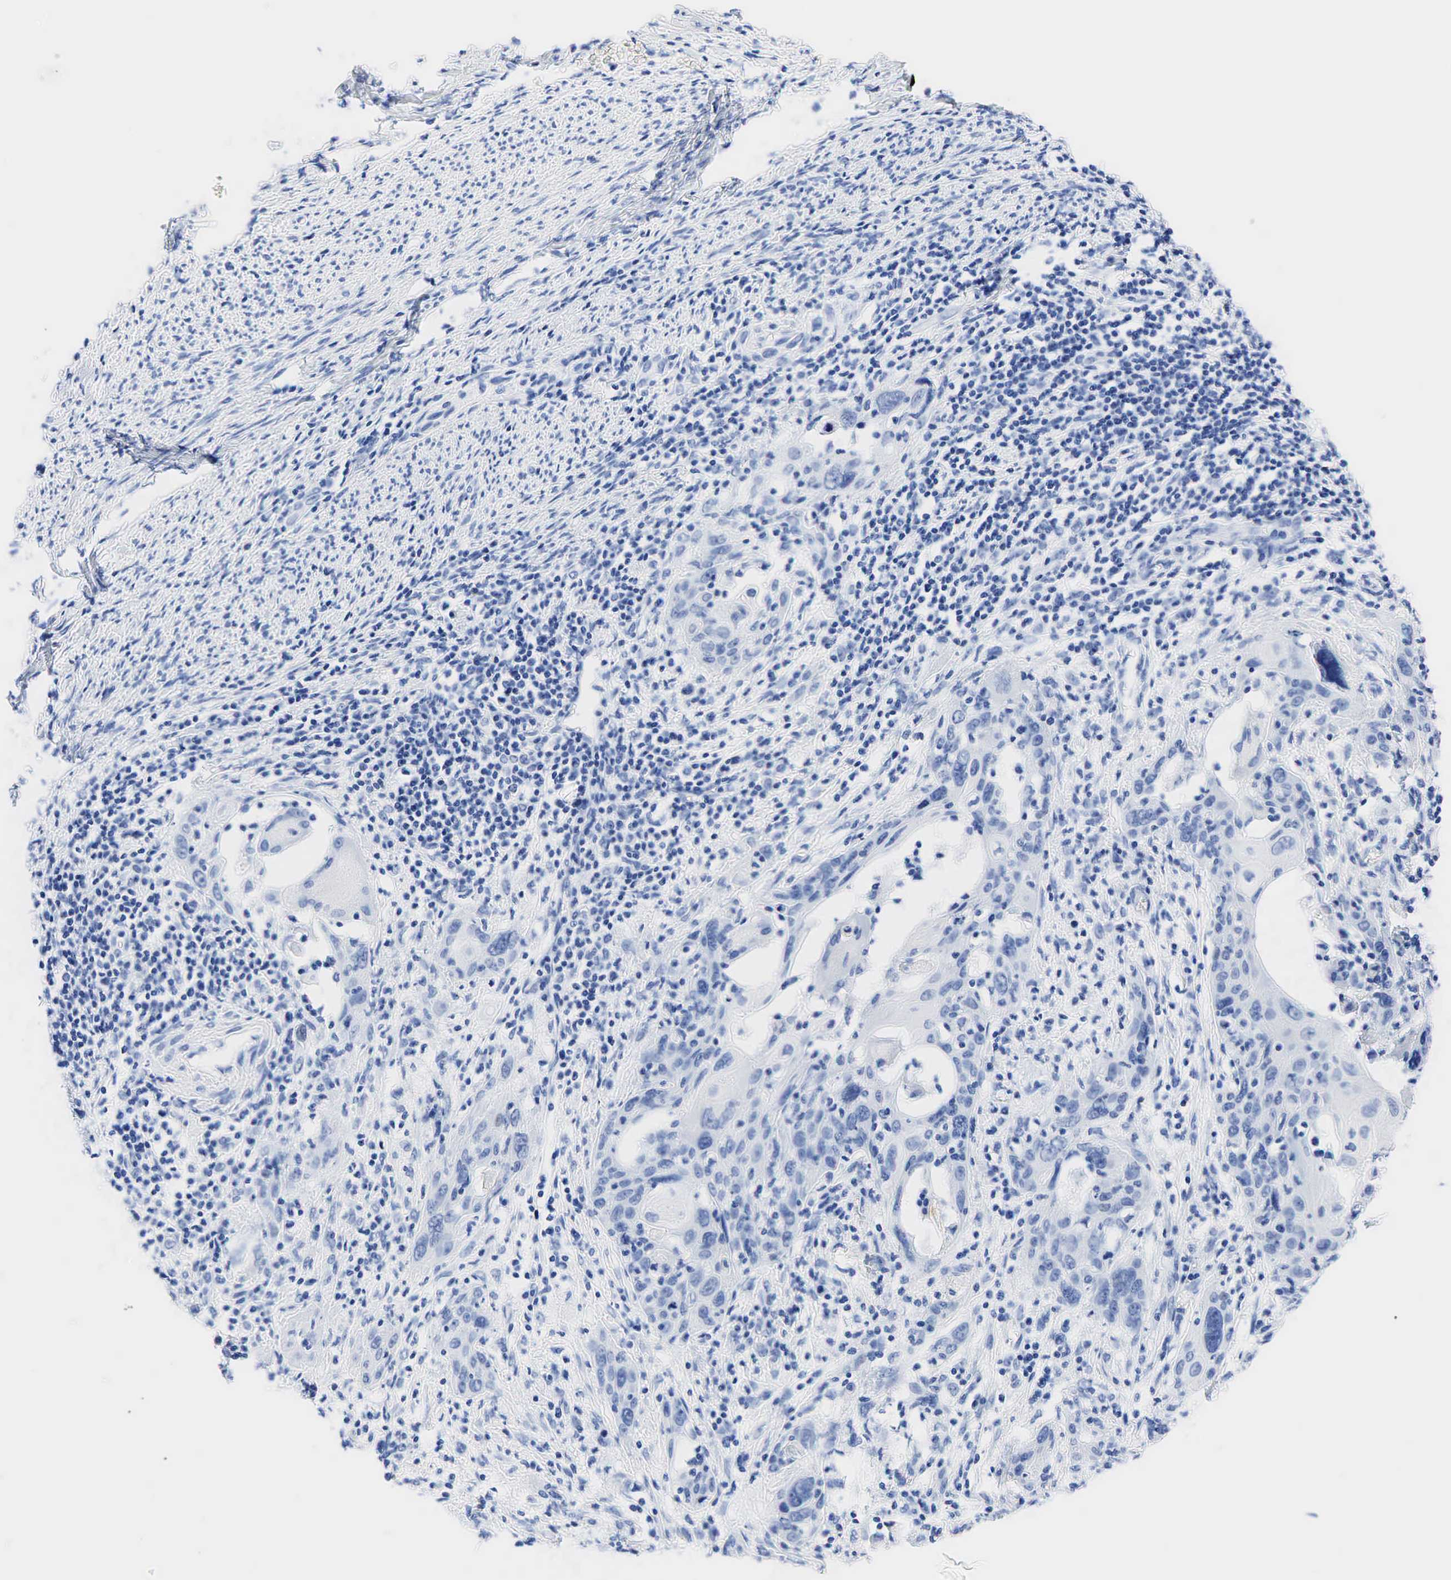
{"staining": {"intensity": "negative", "quantity": "none", "location": "none"}, "tissue": "cervical cancer", "cell_type": "Tumor cells", "image_type": "cancer", "snomed": [{"axis": "morphology", "description": "Squamous cell carcinoma, NOS"}, {"axis": "topography", "description": "Cervix"}], "caption": "DAB (3,3'-diaminobenzidine) immunohistochemical staining of human squamous cell carcinoma (cervical) displays no significant staining in tumor cells.", "gene": "NKX2-1", "patient": {"sex": "female", "age": 54}}